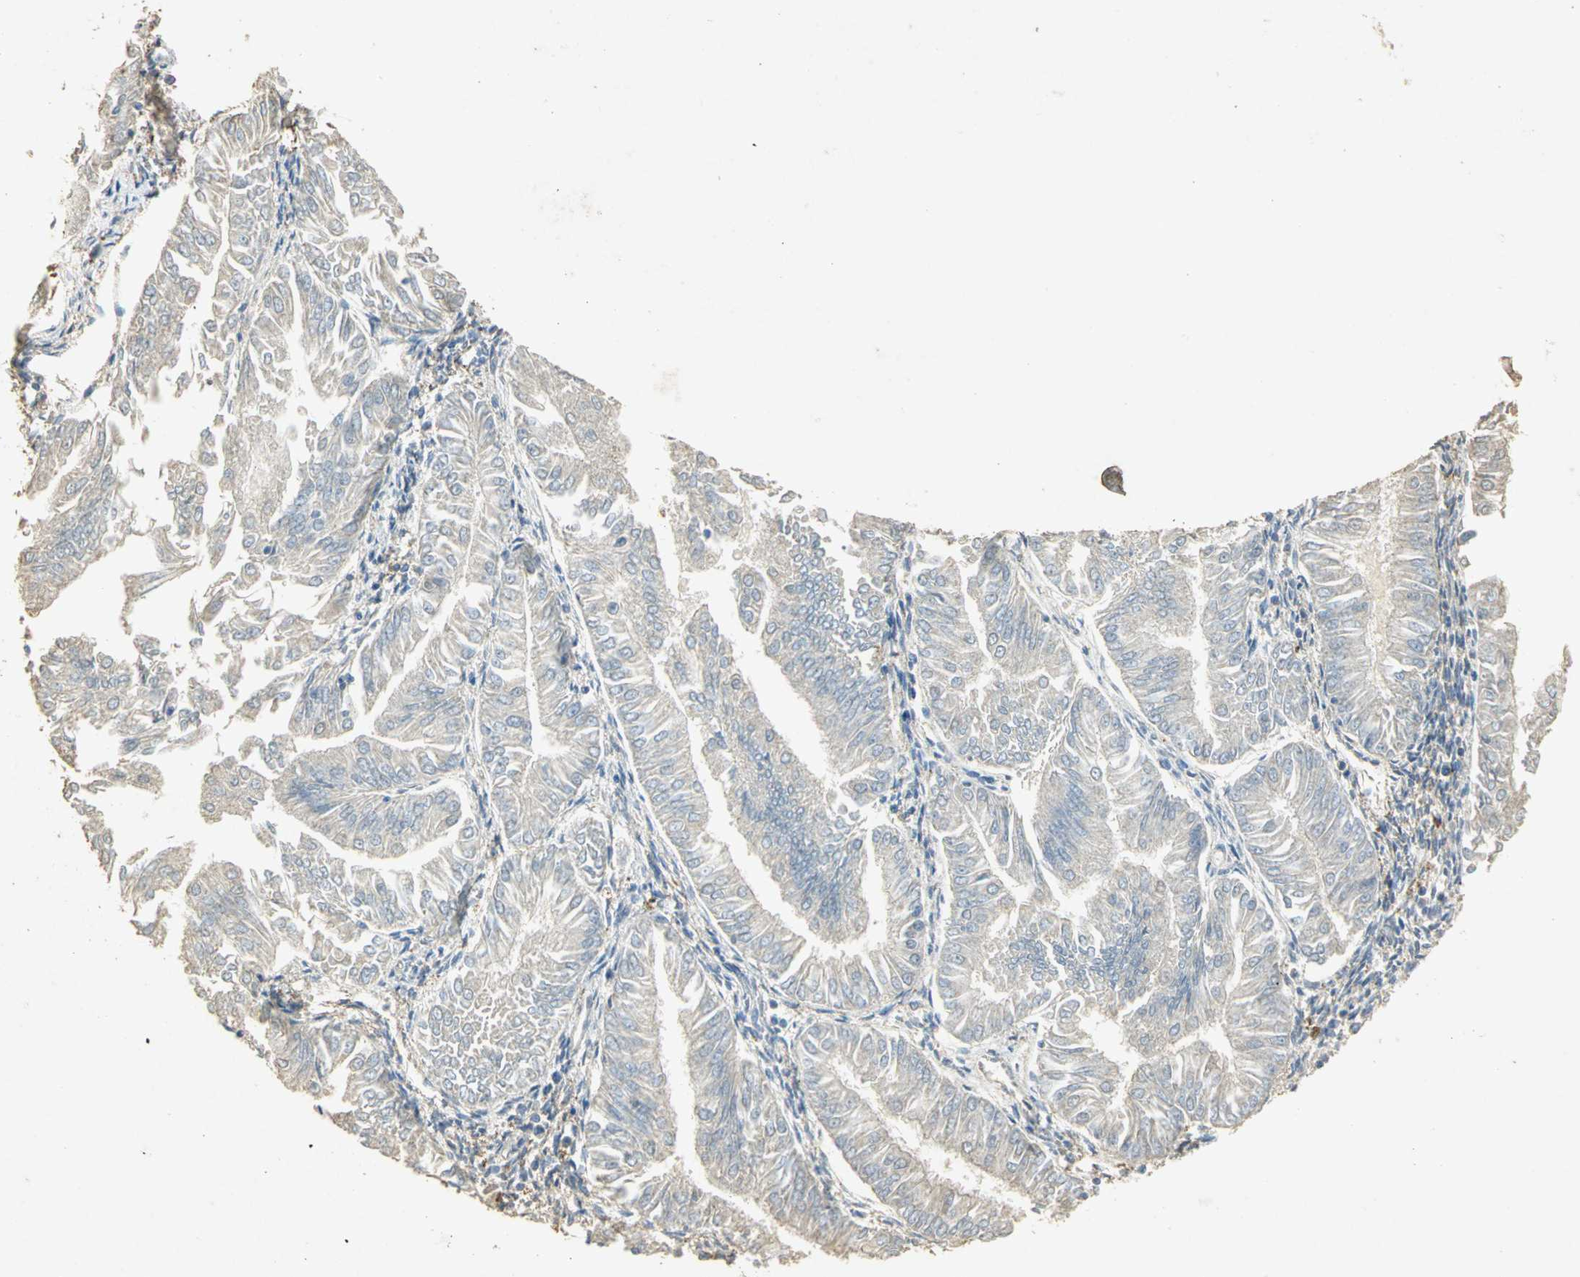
{"staining": {"intensity": "negative", "quantity": "none", "location": "none"}, "tissue": "endometrial cancer", "cell_type": "Tumor cells", "image_type": "cancer", "snomed": [{"axis": "morphology", "description": "Adenocarcinoma, NOS"}, {"axis": "topography", "description": "Endometrium"}], "caption": "Micrograph shows no protein positivity in tumor cells of adenocarcinoma (endometrial) tissue.", "gene": "ASB9", "patient": {"sex": "female", "age": 53}}